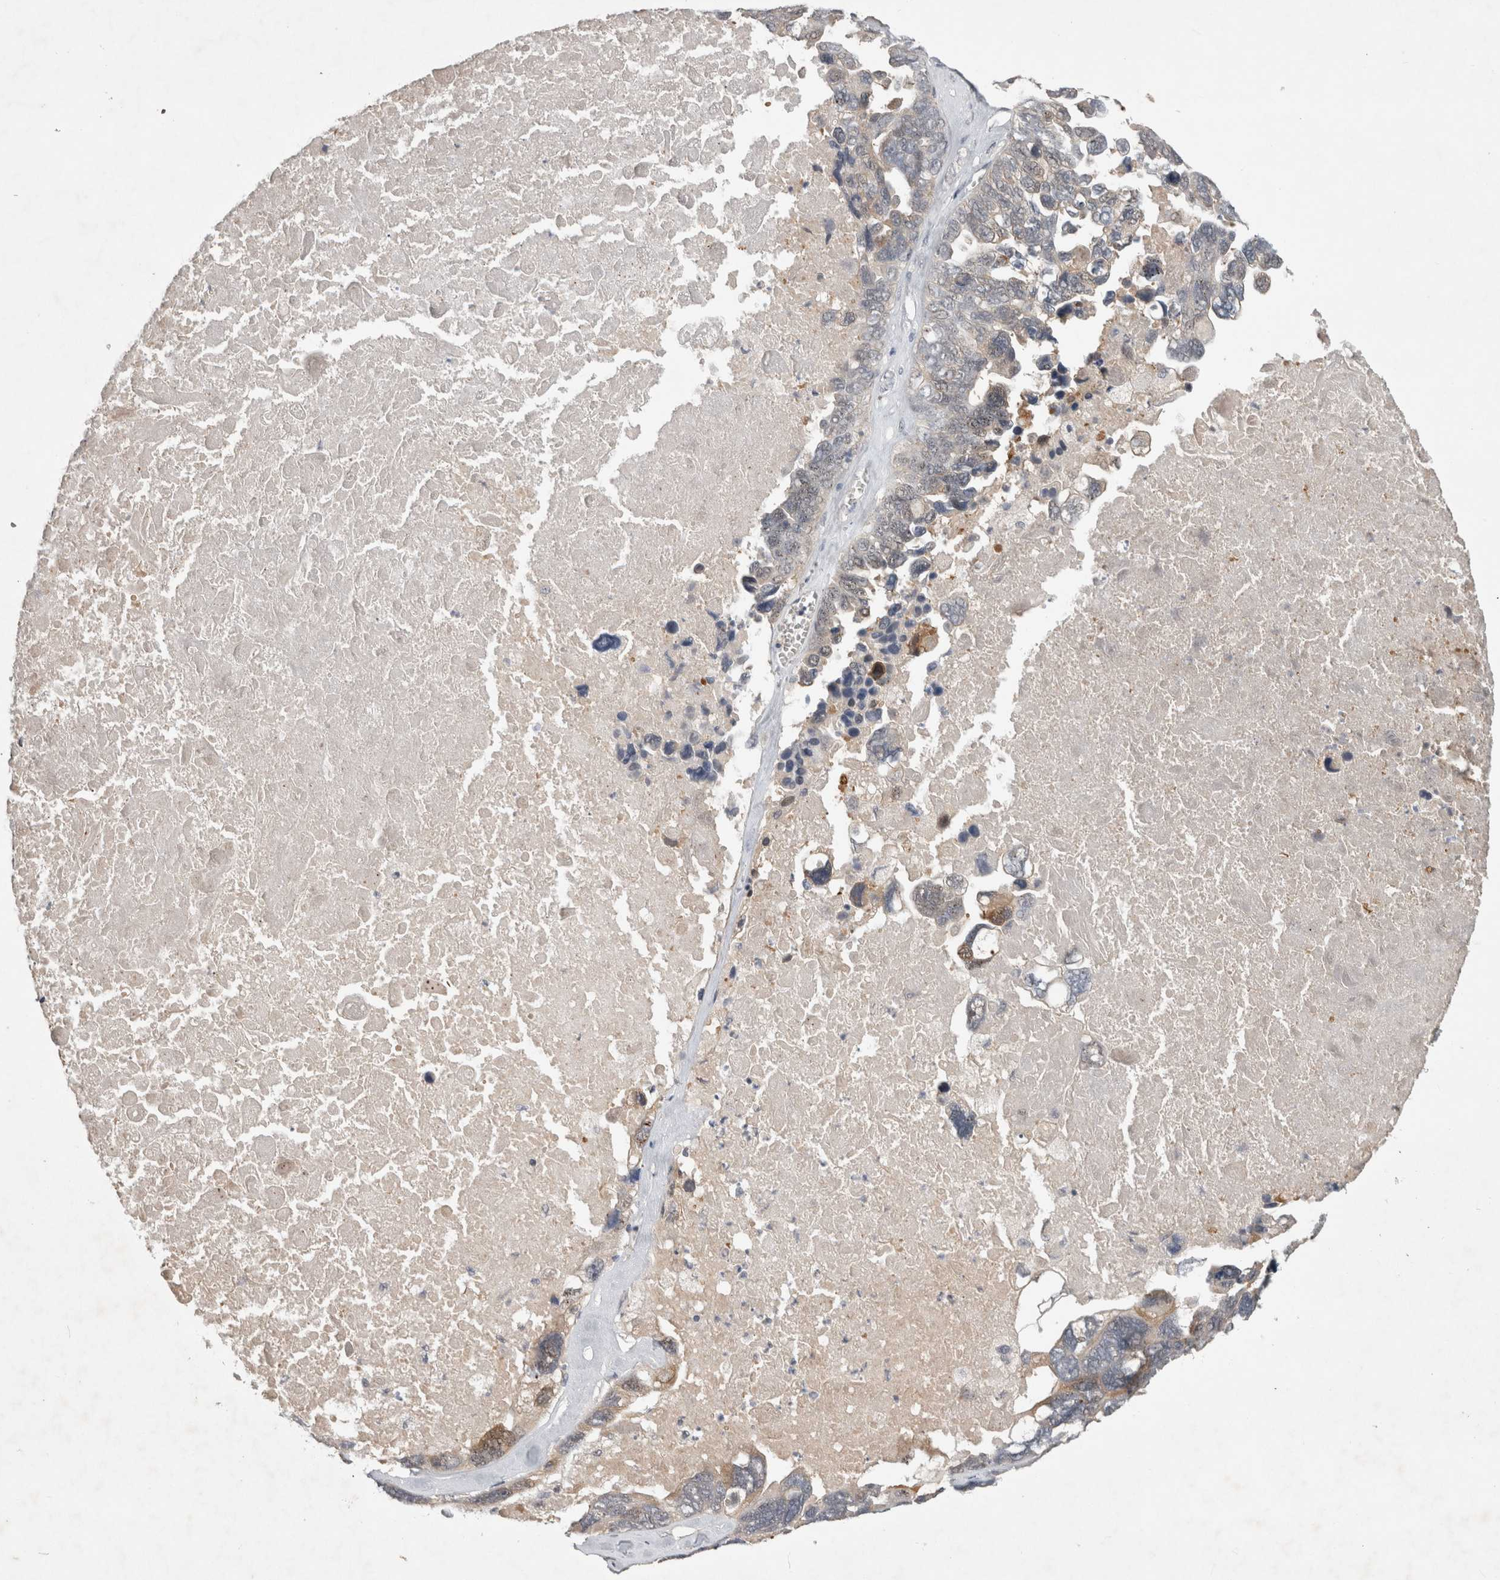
{"staining": {"intensity": "weak", "quantity": "<25%", "location": "cytoplasmic/membranous"}, "tissue": "ovarian cancer", "cell_type": "Tumor cells", "image_type": "cancer", "snomed": [{"axis": "morphology", "description": "Cystadenocarcinoma, serous, NOS"}, {"axis": "topography", "description": "Ovary"}], "caption": "Ovarian cancer (serous cystadenocarcinoma) was stained to show a protein in brown. There is no significant staining in tumor cells. (DAB immunohistochemistry with hematoxylin counter stain).", "gene": "CERS3", "patient": {"sex": "female", "age": 79}}